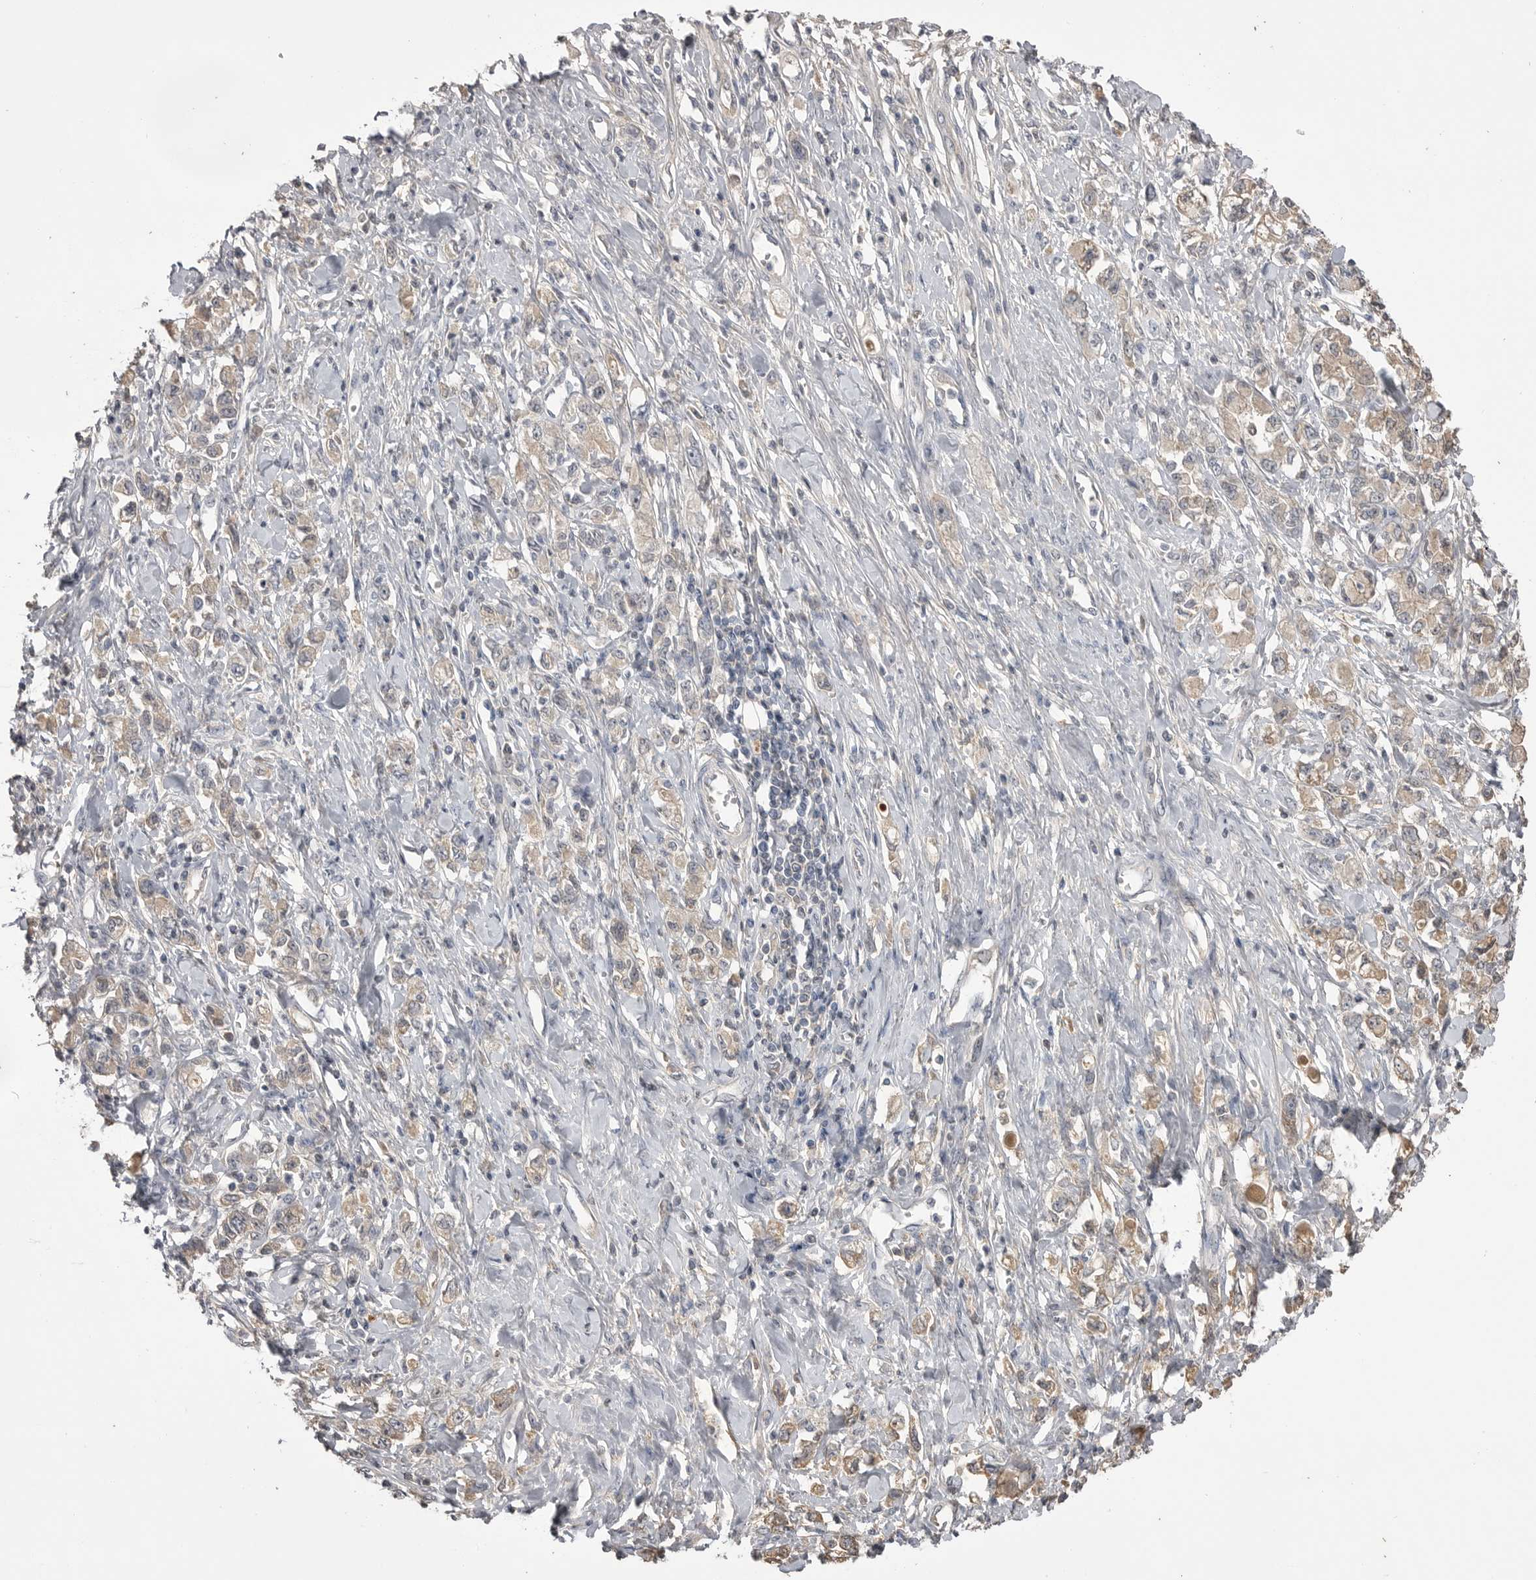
{"staining": {"intensity": "weak", "quantity": "25%-75%", "location": "cytoplasmic/membranous"}, "tissue": "stomach cancer", "cell_type": "Tumor cells", "image_type": "cancer", "snomed": [{"axis": "morphology", "description": "Adenocarcinoma, NOS"}, {"axis": "topography", "description": "Stomach"}], "caption": "IHC (DAB) staining of human stomach cancer displays weak cytoplasmic/membranous protein staining in about 25%-75% of tumor cells. The staining was performed using DAB, with brown indicating positive protein expression. Nuclei are stained blue with hematoxylin.", "gene": "AHSG", "patient": {"sex": "female", "age": 76}}